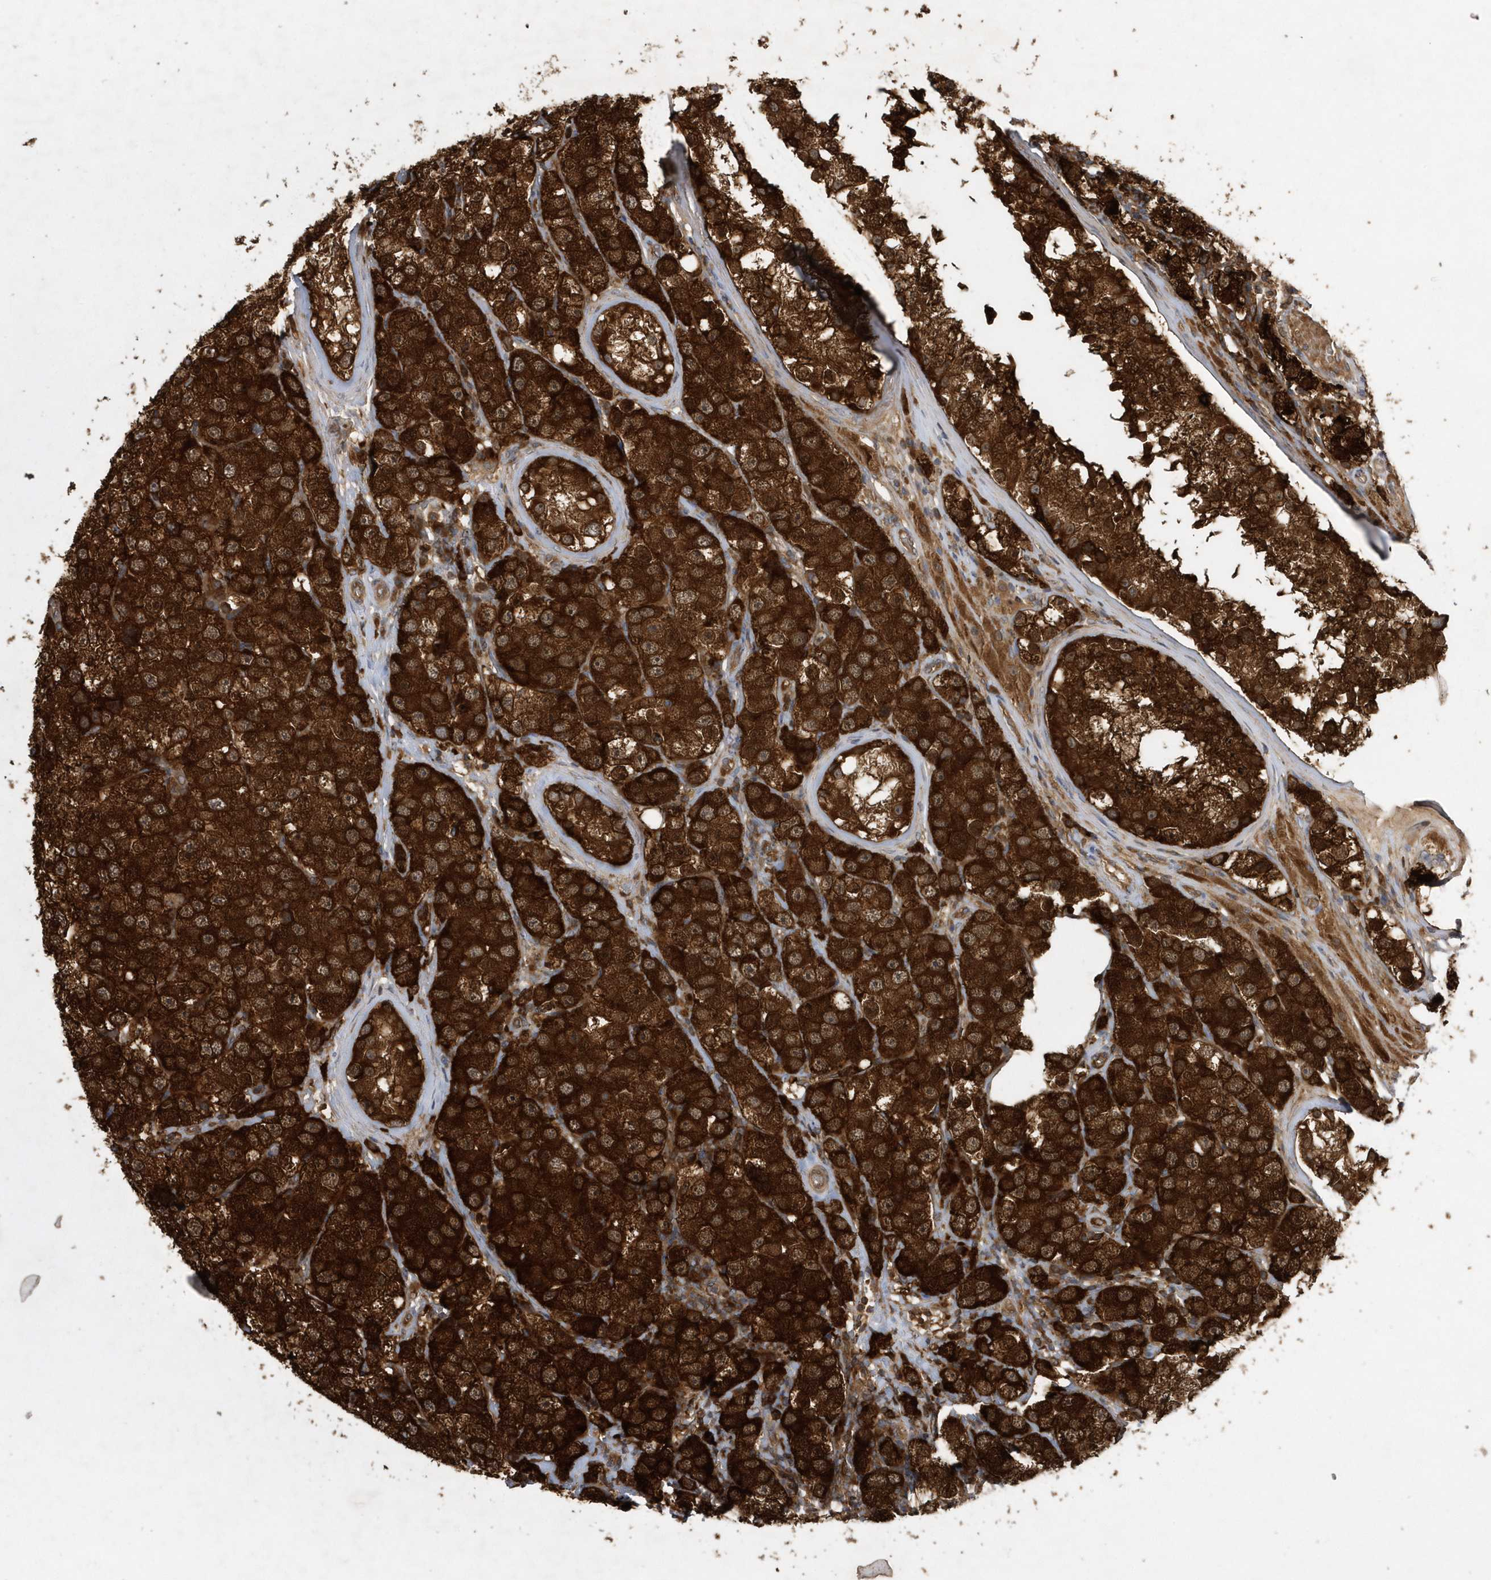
{"staining": {"intensity": "strong", "quantity": ">75%", "location": "cytoplasmic/membranous"}, "tissue": "testis cancer", "cell_type": "Tumor cells", "image_type": "cancer", "snomed": [{"axis": "morphology", "description": "Seminoma, NOS"}, {"axis": "topography", "description": "Testis"}], "caption": "Seminoma (testis) stained for a protein displays strong cytoplasmic/membranous positivity in tumor cells. The staining was performed using DAB (3,3'-diaminobenzidine), with brown indicating positive protein expression. Nuclei are stained blue with hematoxylin.", "gene": "PAICS", "patient": {"sex": "male", "age": 28}}